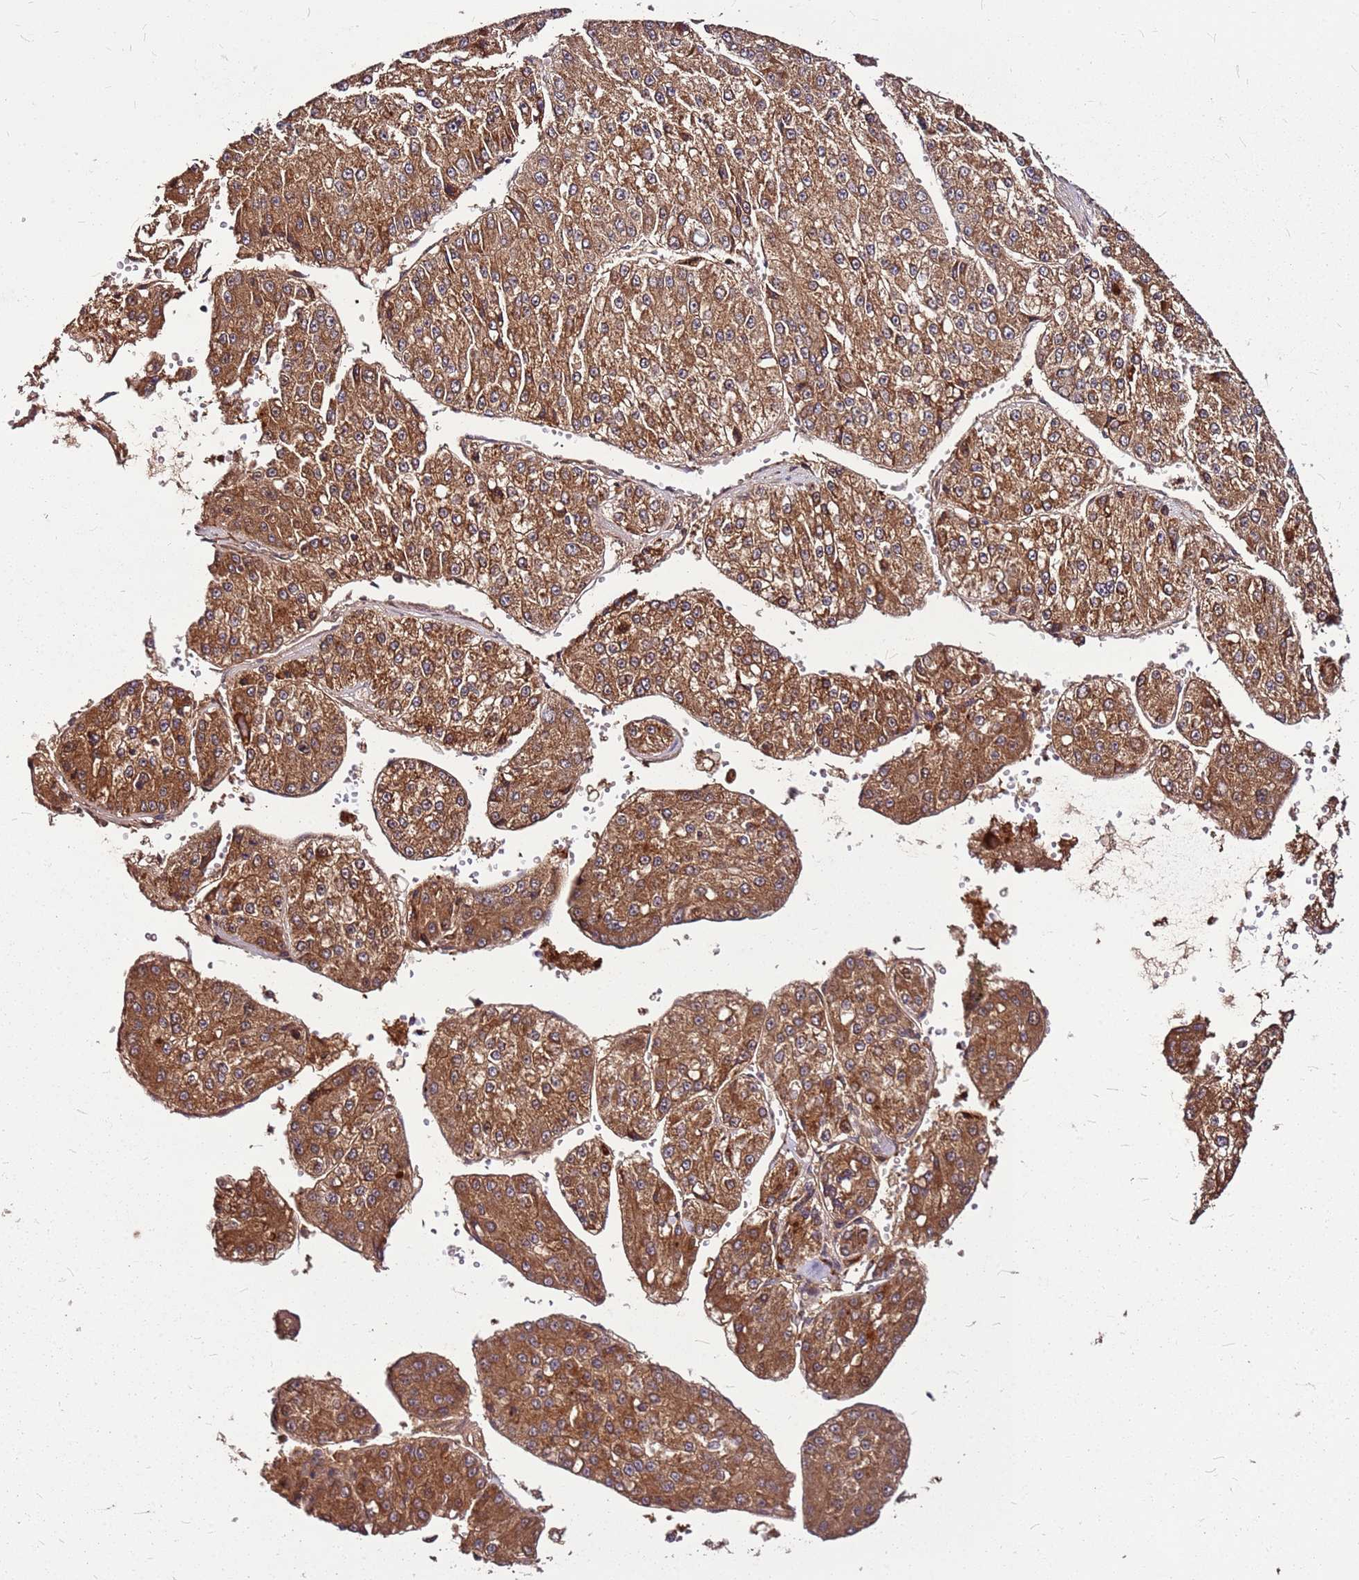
{"staining": {"intensity": "moderate", "quantity": ">75%", "location": "cytoplasmic/membranous"}, "tissue": "liver cancer", "cell_type": "Tumor cells", "image_type": "cancer", "snomed": [{"axis": "morphology", "description": "Carcinoma, Hepatocellular, NOS"}, {"axis": "topography", "description": "Liver"}], "caption": "Human liver hepatocellular carcinoma stained with a protein marker demonstrates moderate staining in tumor cells.", "gene": "LYPLAL1", "patient": {"sex": "female", "age": 73}}